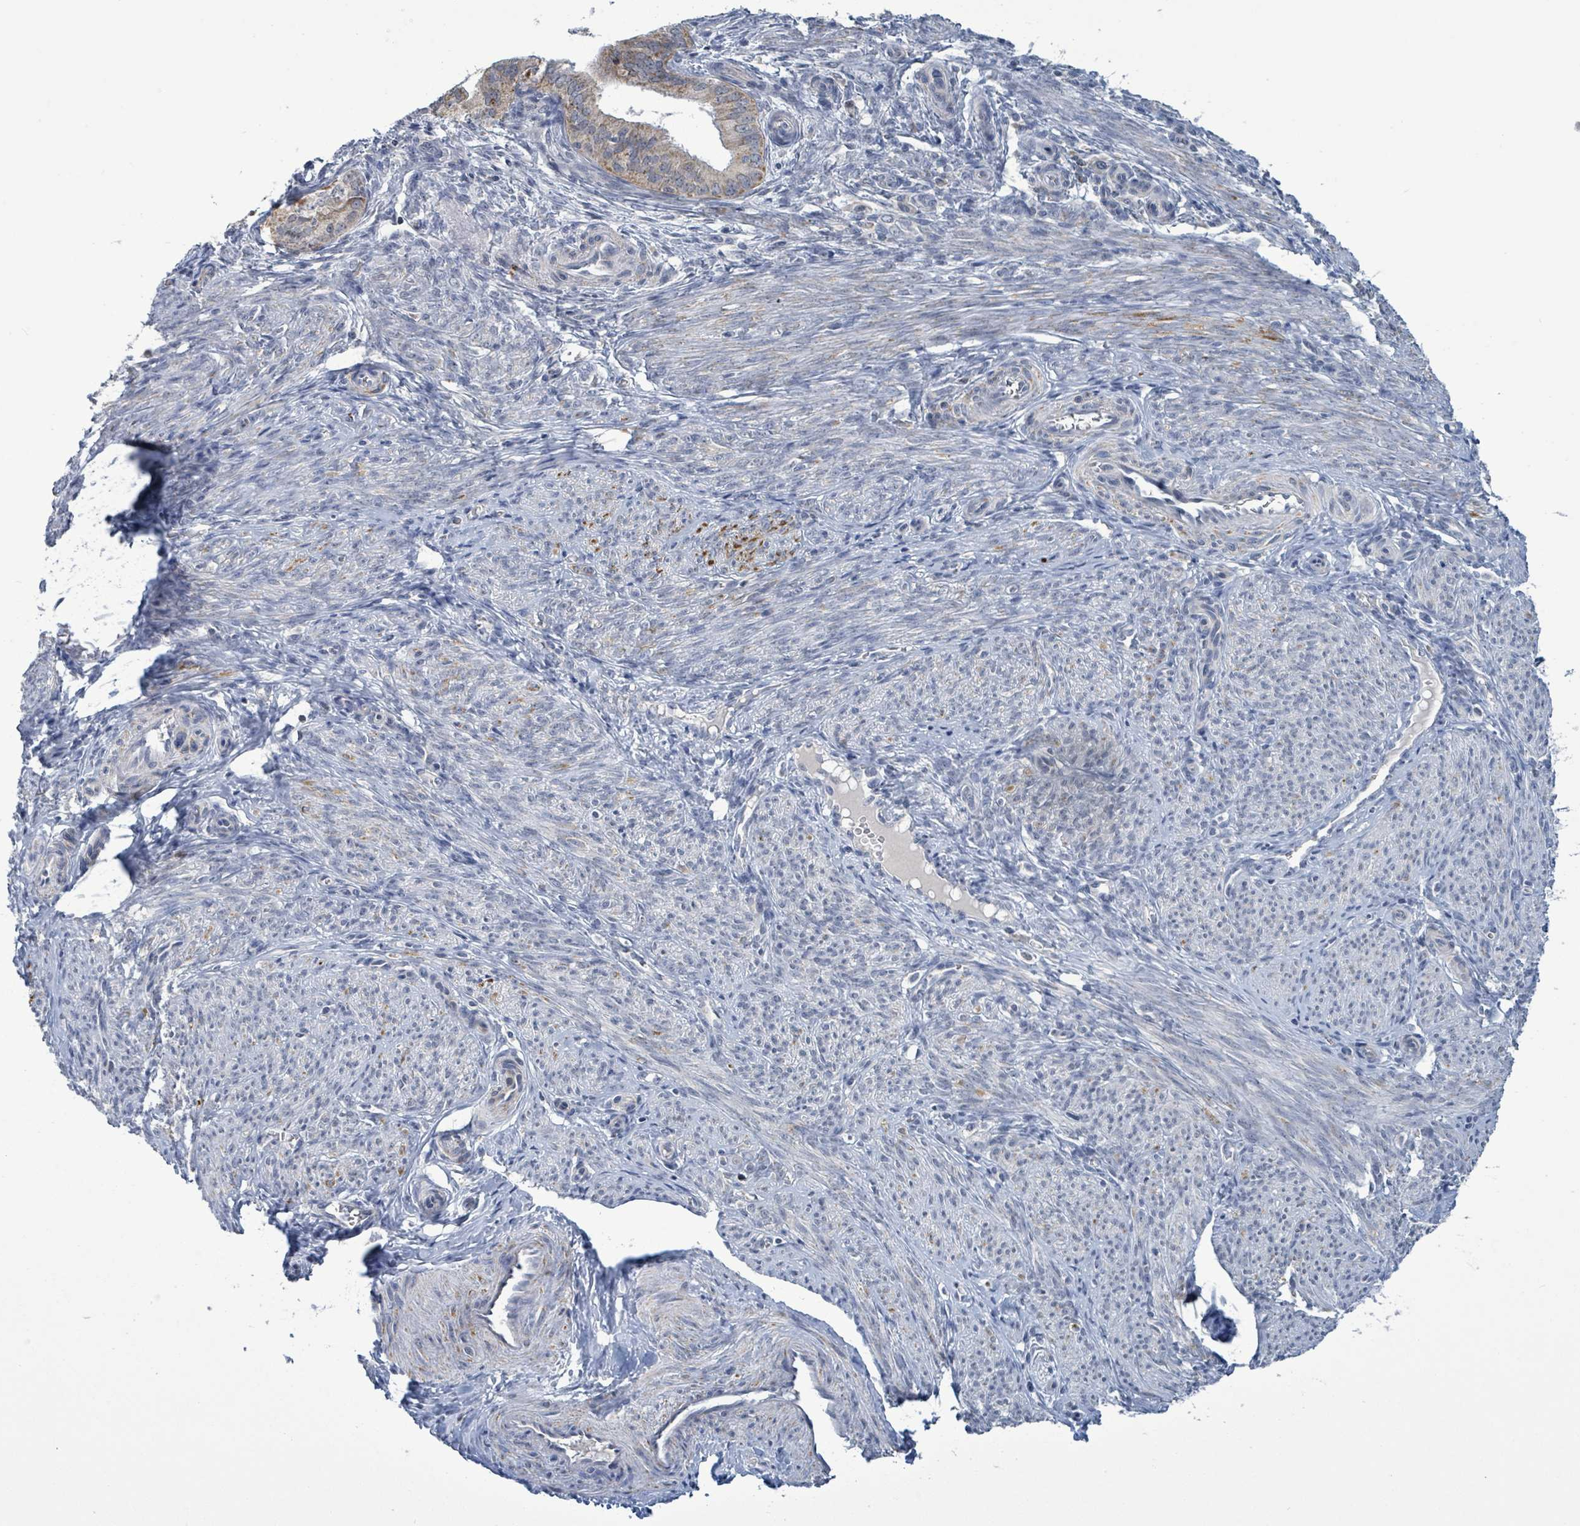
{"staining": {"intensity": "moderate", "quantity": ">75%", "location": "cytoplasmic/membranous"}, "tissue": "endometrial cancer", "cell_type": "Tumor cells", "image_type": "cancer", "snomed": [{"axis": "morphology", "description": "Adenocarcinoma, NOS"}, {"axis": "topography", "description": "Endometrium"}], "caption": "Moderate cytoplasmic/membranous protein expression is seen in about >75% of tumor cells in endometrial adenocarcinoma. (Stains: DAB (3,3'-diaminobenzidine) in brown, nuclei in blue, Microscopy: brightfield microscopy at high magnification).", "gene": "COQ10B", "patient": {"sex": "female", "age": 50}}